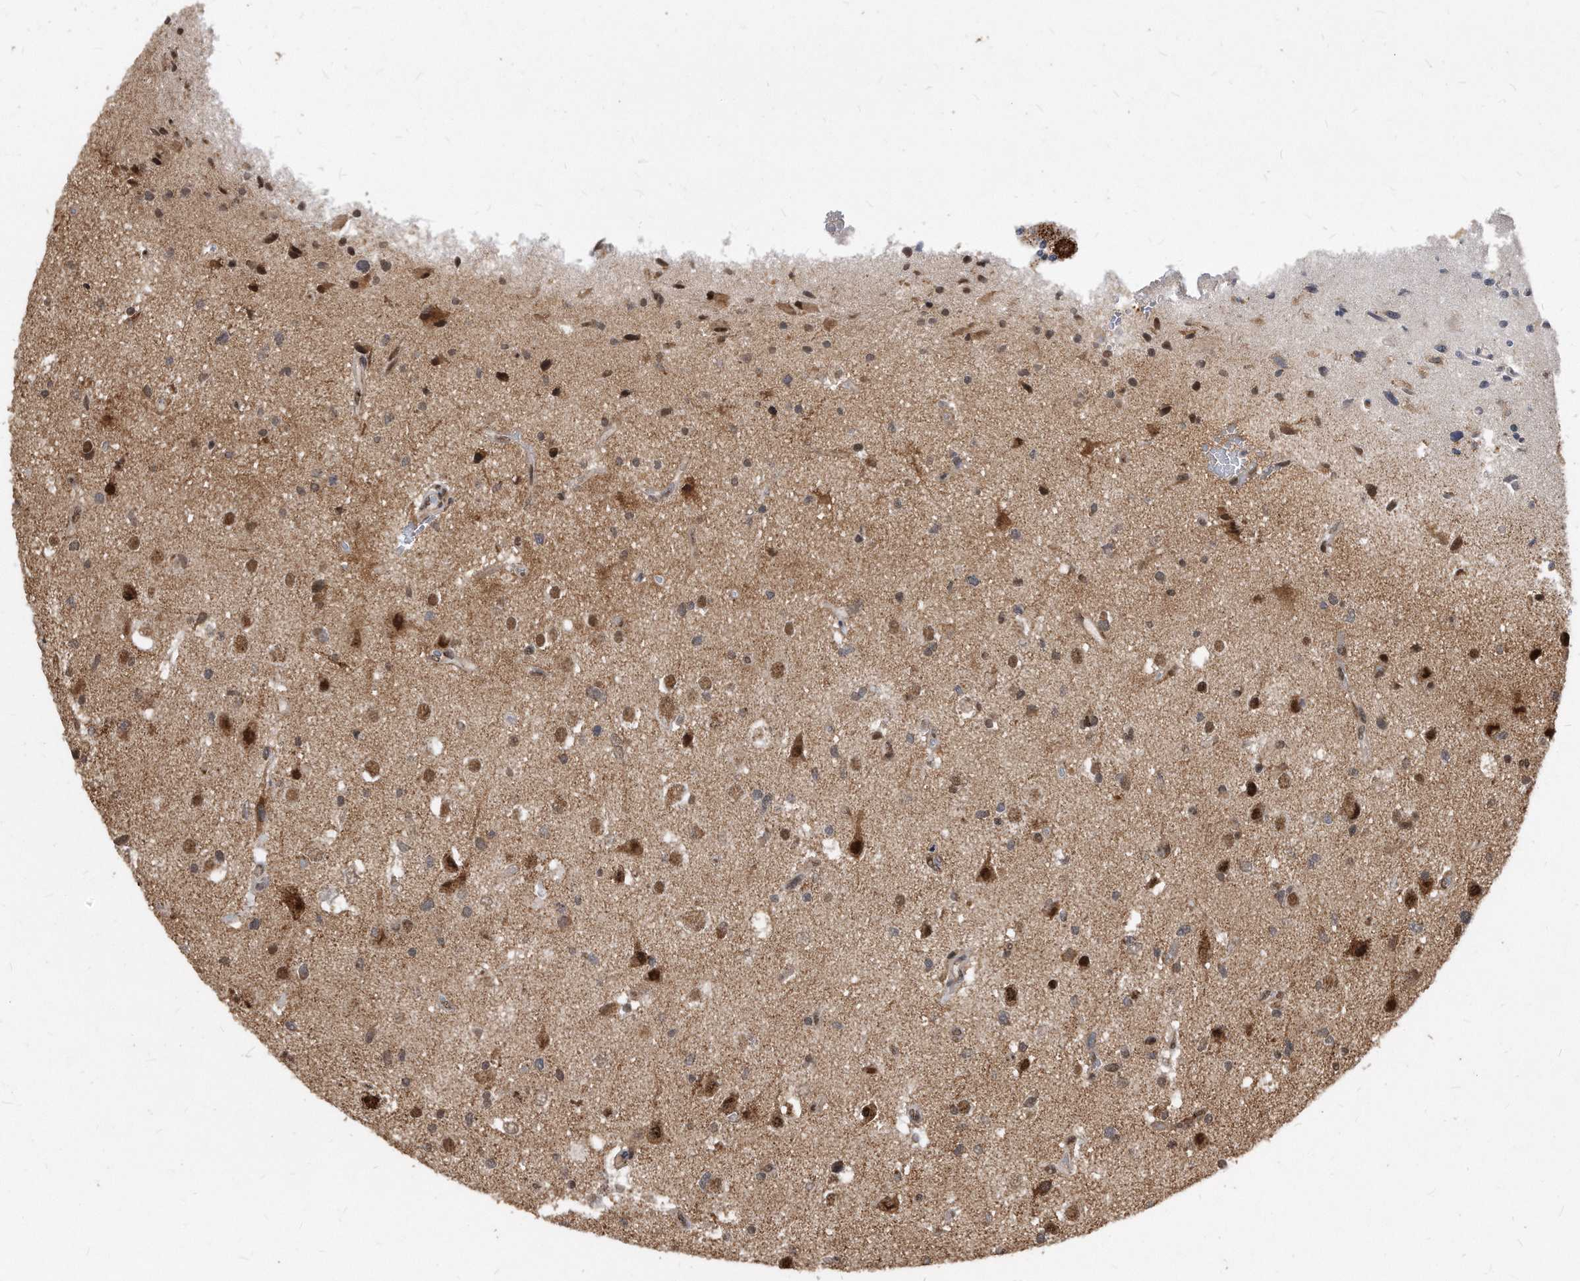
{"staining": {"intensity": "weak", "quantity": "25%-75%", "location": "cytoplasmic/membranous,nuclear"}, "tissue": "glioma", "cell_type": "Tumor cells", "image_type": "cancer", "snomed": [{"axis": "morphology", "description": "Glioma, malignant, High grade"}, {"axis": "topography", "description": "Brain"}], "caption": "Immunohistochemistry (IHC) (DAB (3,3'-diaminobenzidine)) staining of human glioma shows weak cytoplasmic/membranous and nuclear protein positivity in approximately 25%-75% of tumor cells. (IHC, brightfield microscopy, high magnification).", "gene": "DUSP22", "patient": {"sex": "male", "age": 33}}